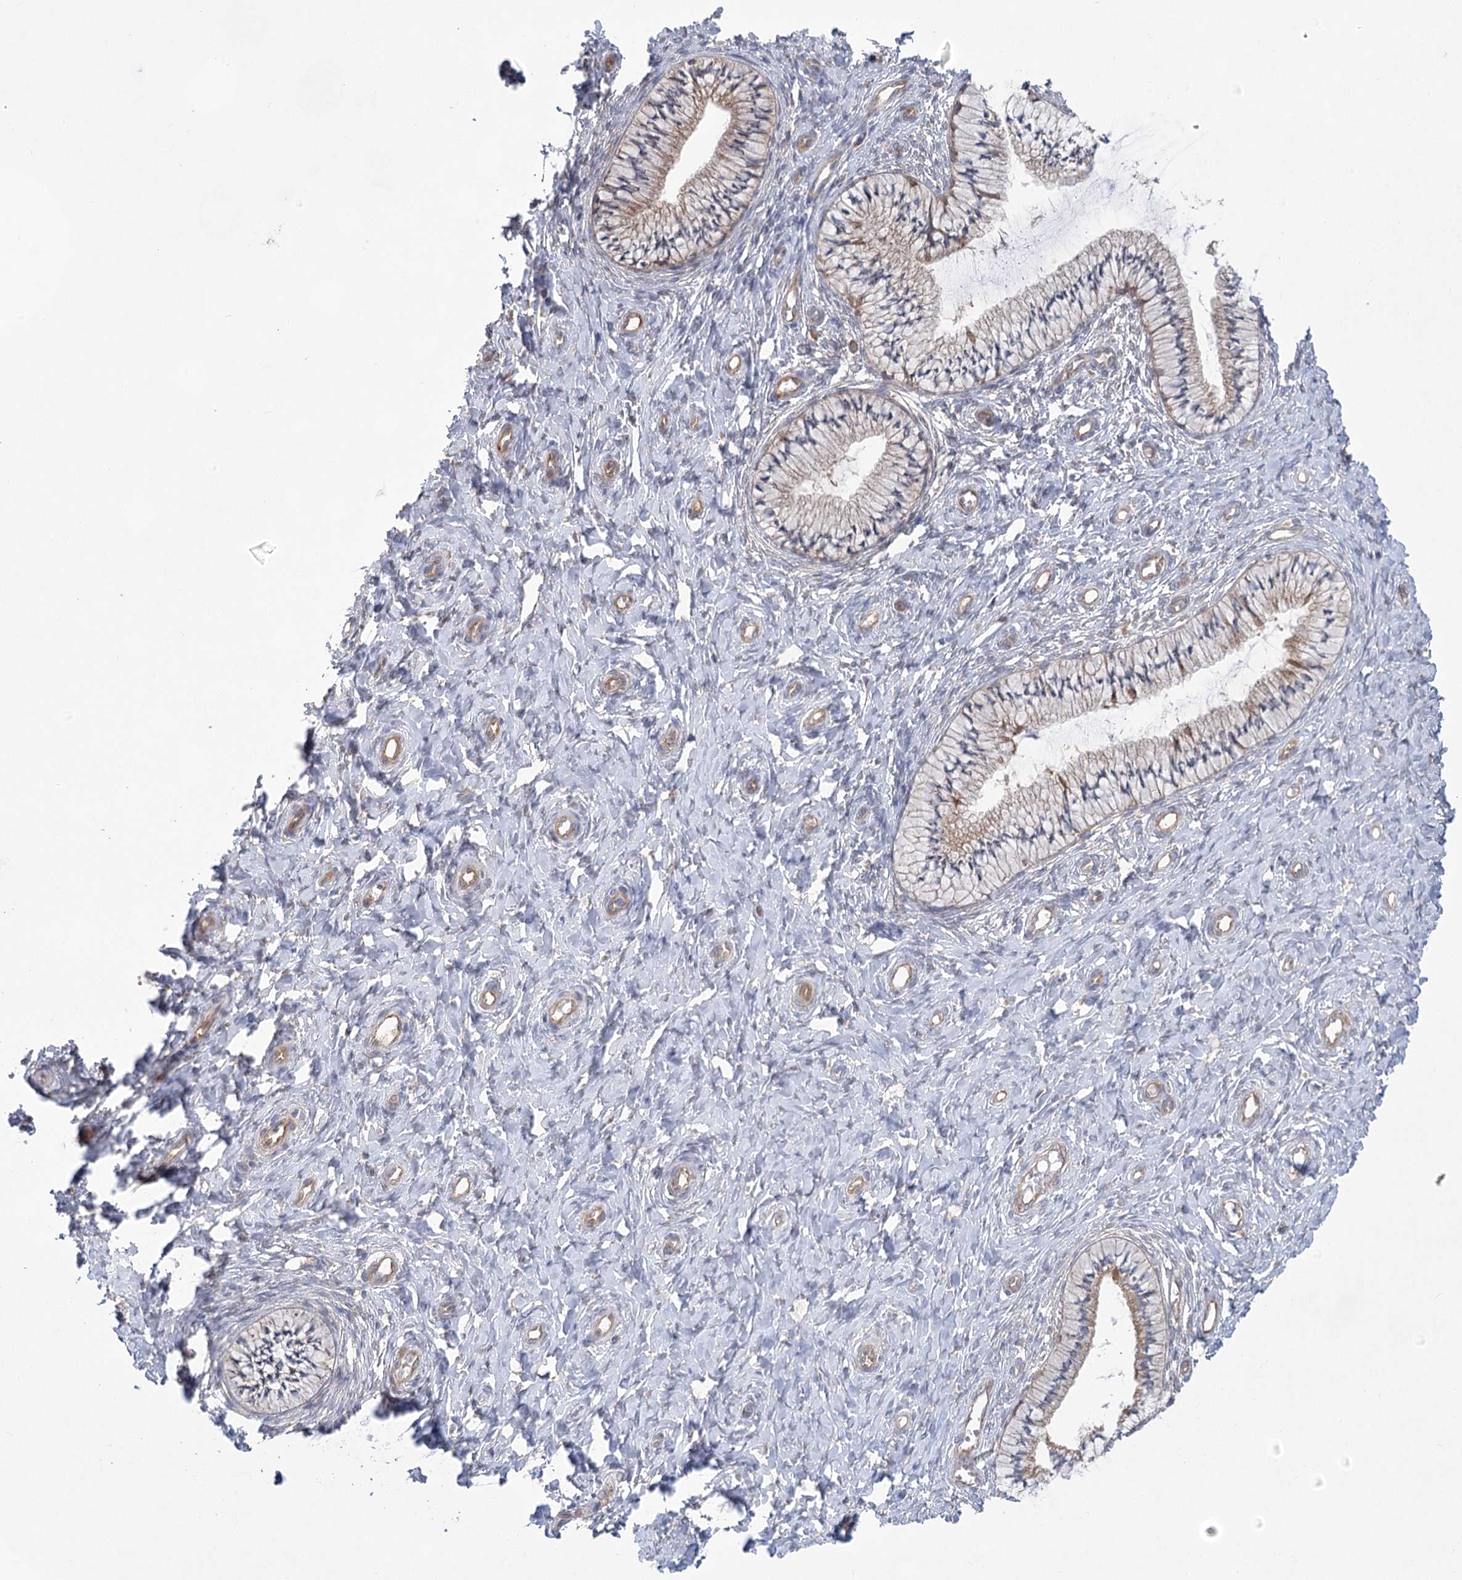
{"staining": {"intensity": "weak", "quantity": "<25%", "location": "cytoplasmic/membranous"}, "tissue": "cervix", "cell_type": "Glandular cells", "image_type": "normal", "snomed": [{"axis": "morphology", "description": "Normal tissue, NOS"}, {"axis": "topography", "description": "Cervix"}], "caption": "This is an IHC photomicrograph of normal human cervix. There is no expression in glandular cells.", "gene": "EIF3A", "patient": {"sex": "female", "age": 36}}